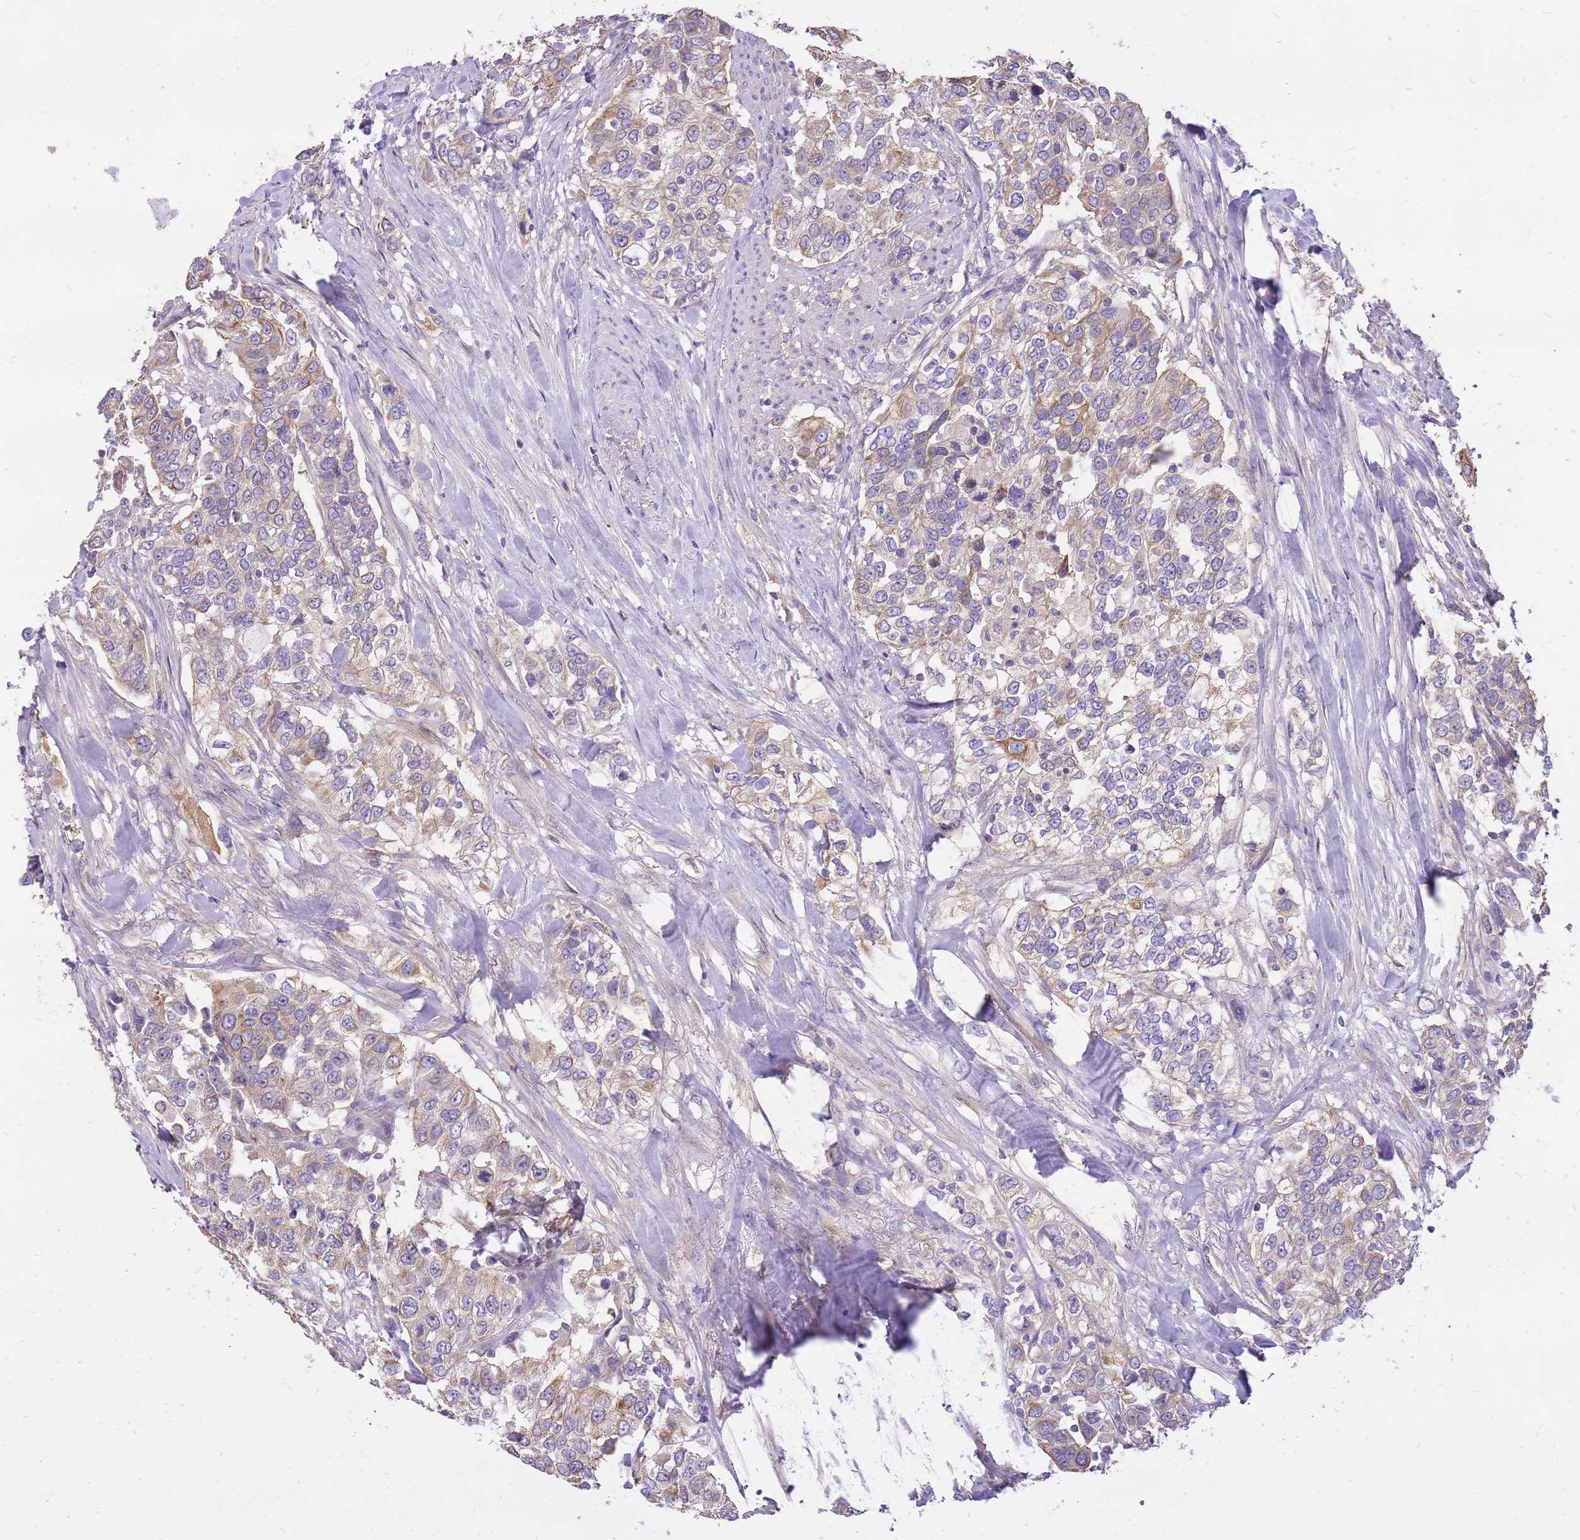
{"staining": {"intensity": "moderate", "quantity": "25%-75%", "location": "cytoplasmic/membranous"}, "tissue": "urothelial cancer", "cell_type": "Tumor cells", "image_type": "cancer", "snomed": [{"axis": "morphology", "description": "Urothelial carcinoma, High grade"}, {"axis": "topography", "description": "Urinary bladder"}], "caption": "High-power microscopy captured an immunohistochemistry (IHC) image of urothelial cancer, revealing moderate cytoplasmic/membranous positivity in approximately 25%-75% of tumor cells.", "gene": "WASHC4", "patient": {"sex": "female", "age": 80}}